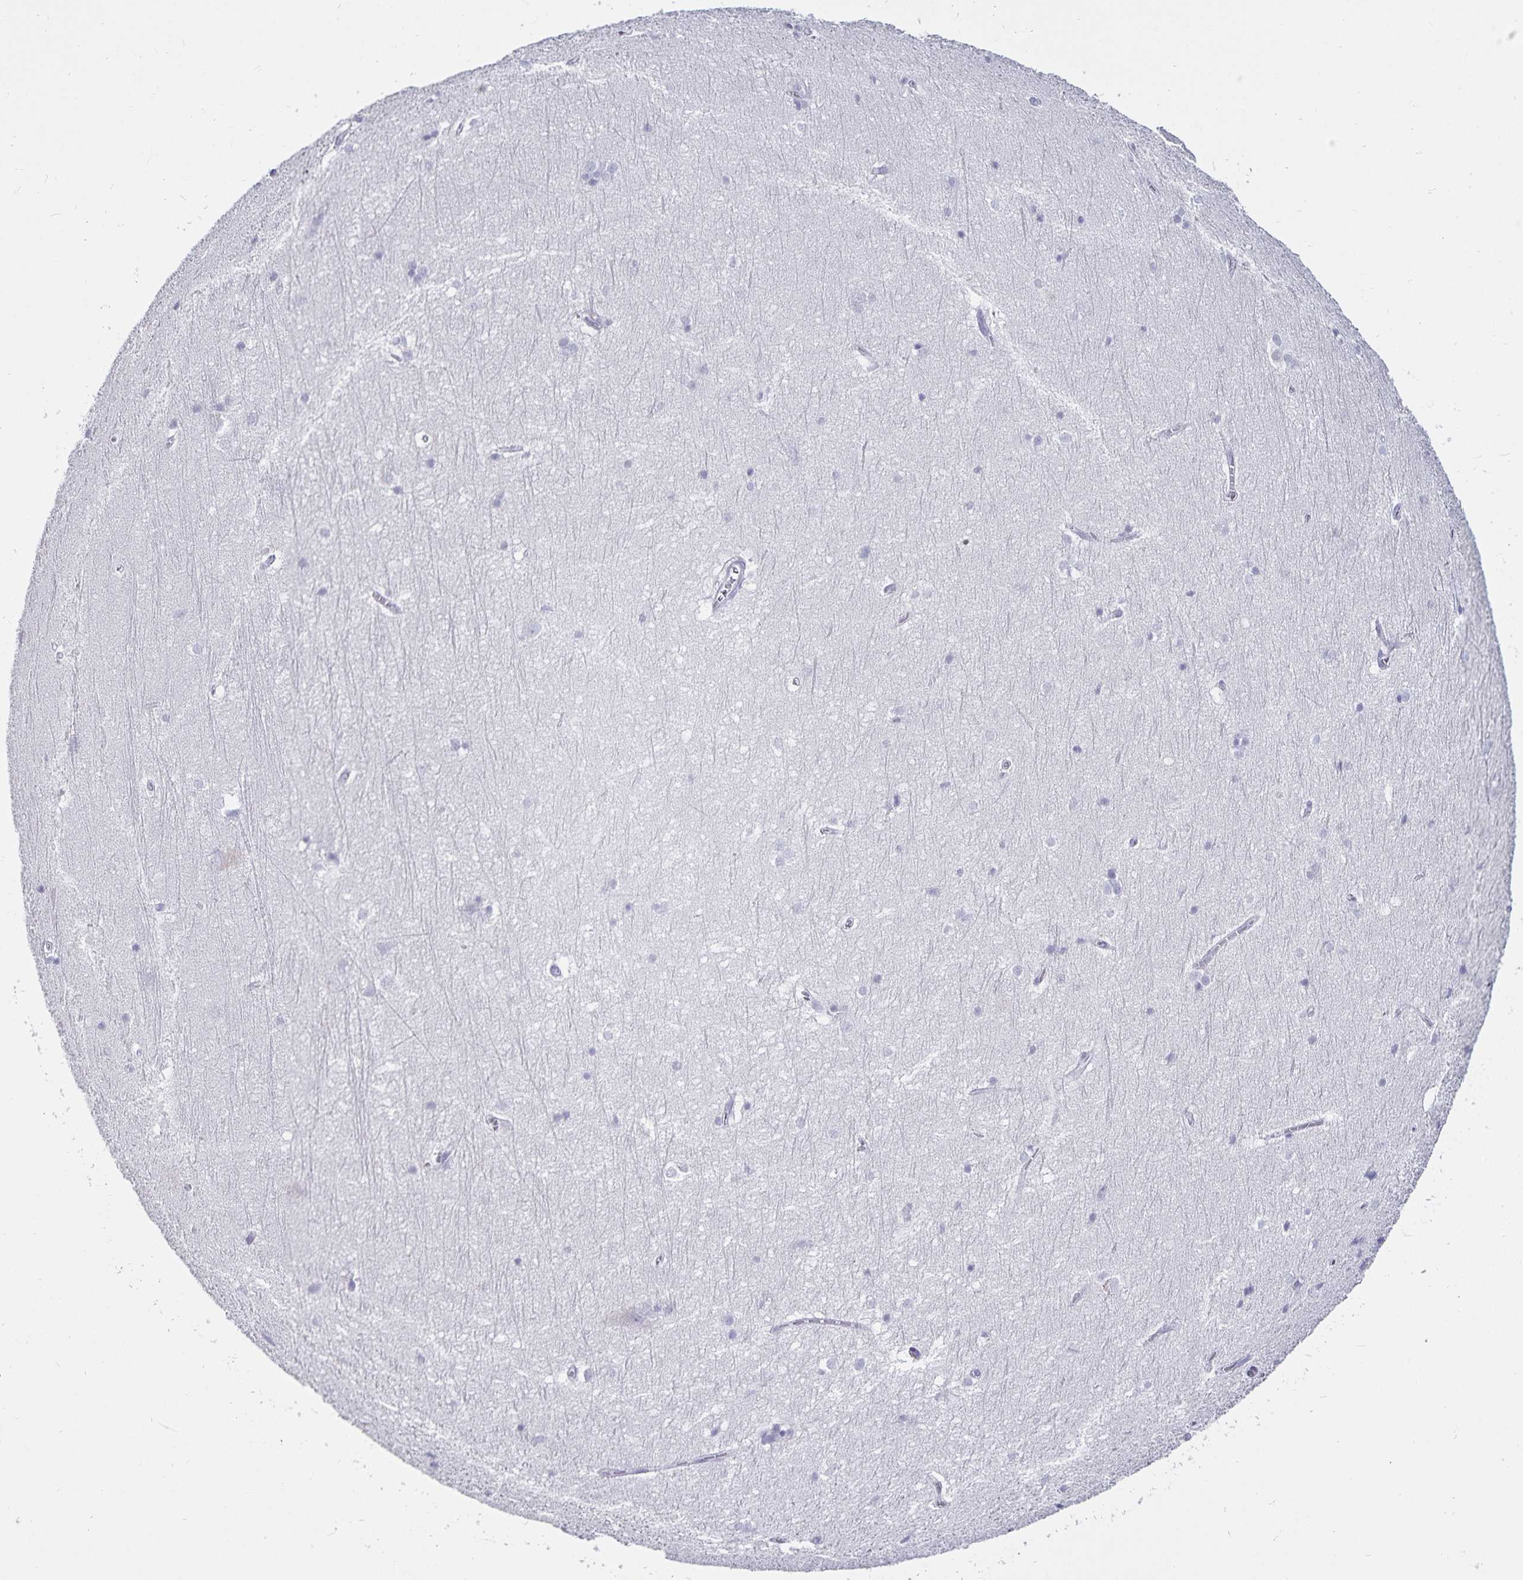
{"staining": {"intensity": "negative", "quantity": "none", "location": "none"}, "tissue": "hippocampus", "cell_type": "Glial cells", "image_type": "normal", "snomed": [{"axis": "morphology", "description": "Normal tissue, NOS"}, {"axis": "topography", "description": "Cerebral cortex"}, {"axis": "topography", "description": "Hippocampus"}], "caption": "DAB immunohistochemical staining of unremarkable hippocampus reveals no significant positivity in glial cells. (Brightfield microscopy of DAB immunohistochemistry at high magnification).", "gene": "DEFA6", "patient": {"sex": "female", "age": 19}}